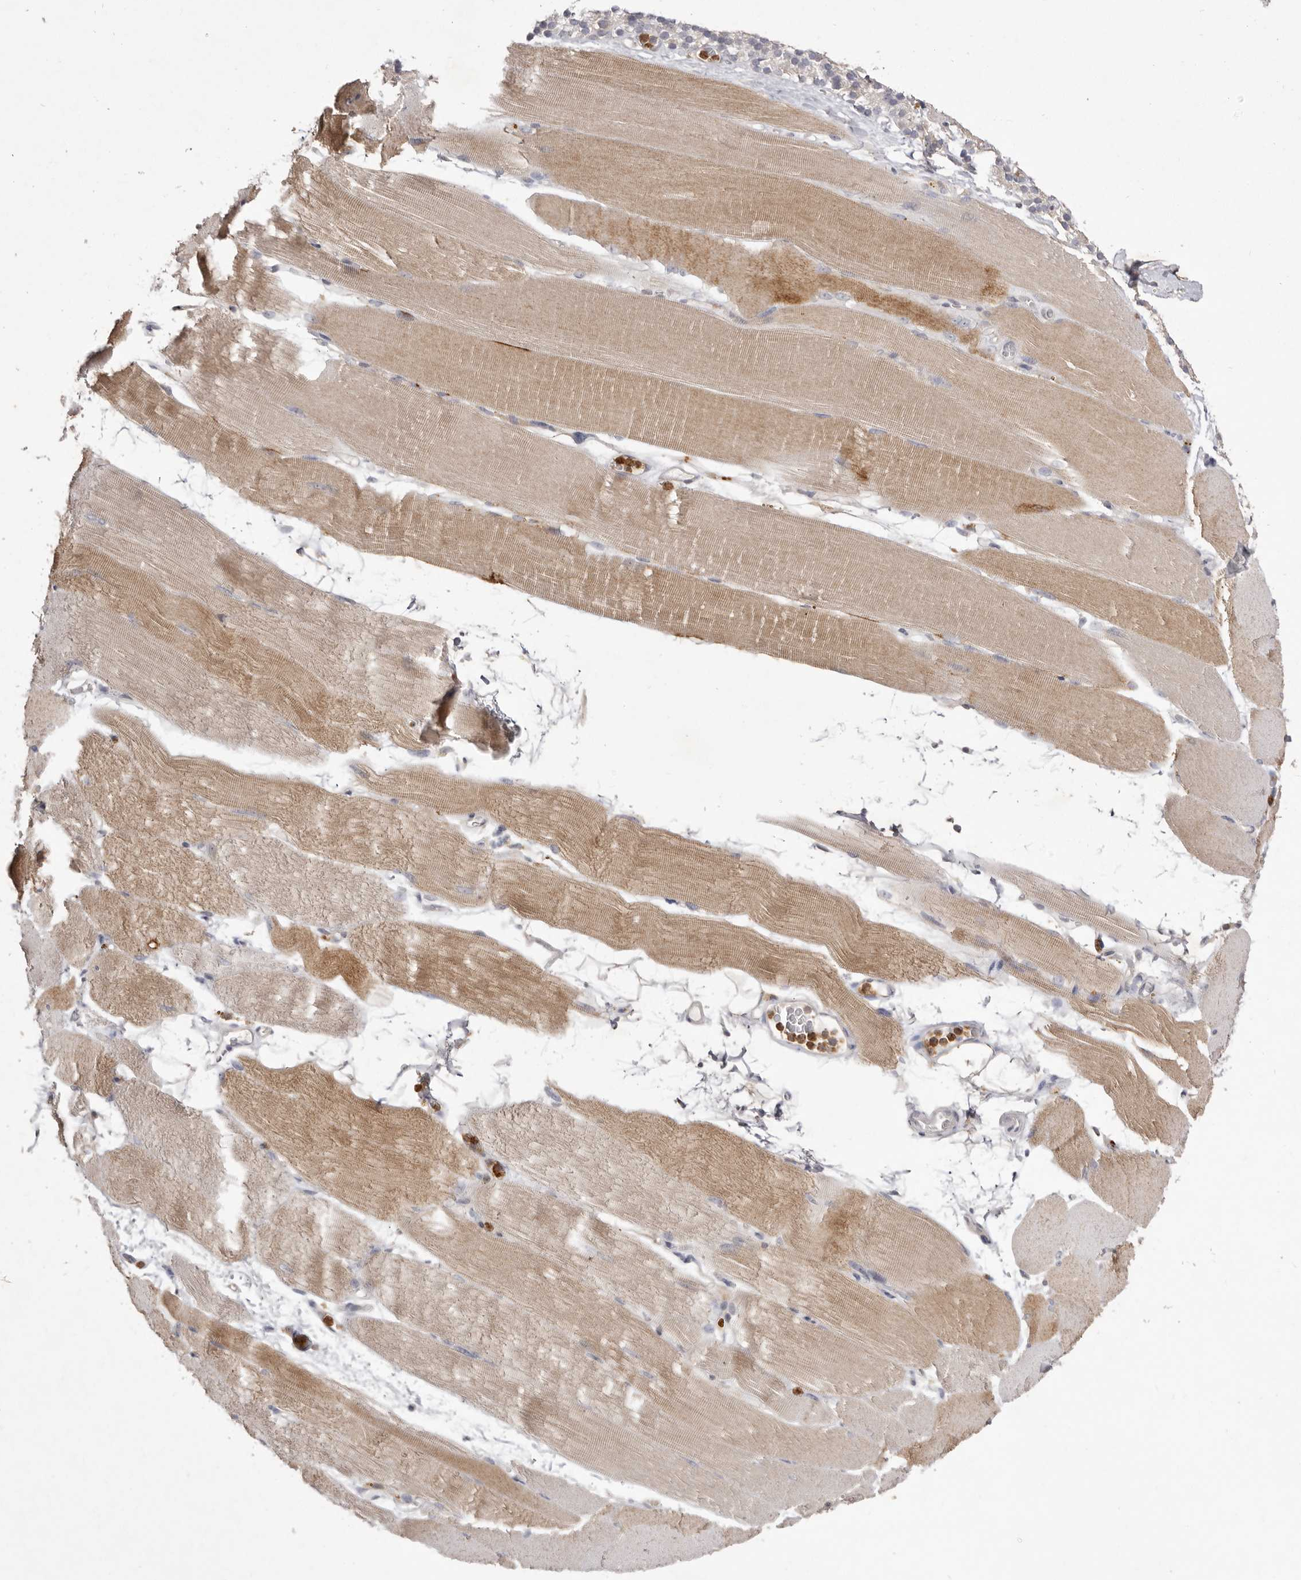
{"staining": {"intensity": "moderate", "quantity": "25%-75%", "location": "cytoplasmic/membranous"}, "tissue": "skeletal muscle", "cell_type": "Myocytes", "image_type": "normal", "snomed": [{"axis": "morphology", "description": "Normal tissue, NOS"}, {"axis": "topography", "description": "Skeletal muscle"}, {"axis": "topography", "description": "Parathyroid gland"}], "caption": "This image displays immunohistochemistry (IHC) staining of normal skeletal muscle, with medium moderate cytoplasmic/membranous positivity in approximately 25%-75% of myocytes.", "gene": "GPR84", "patient": {"sex": "female", "age": 37}}